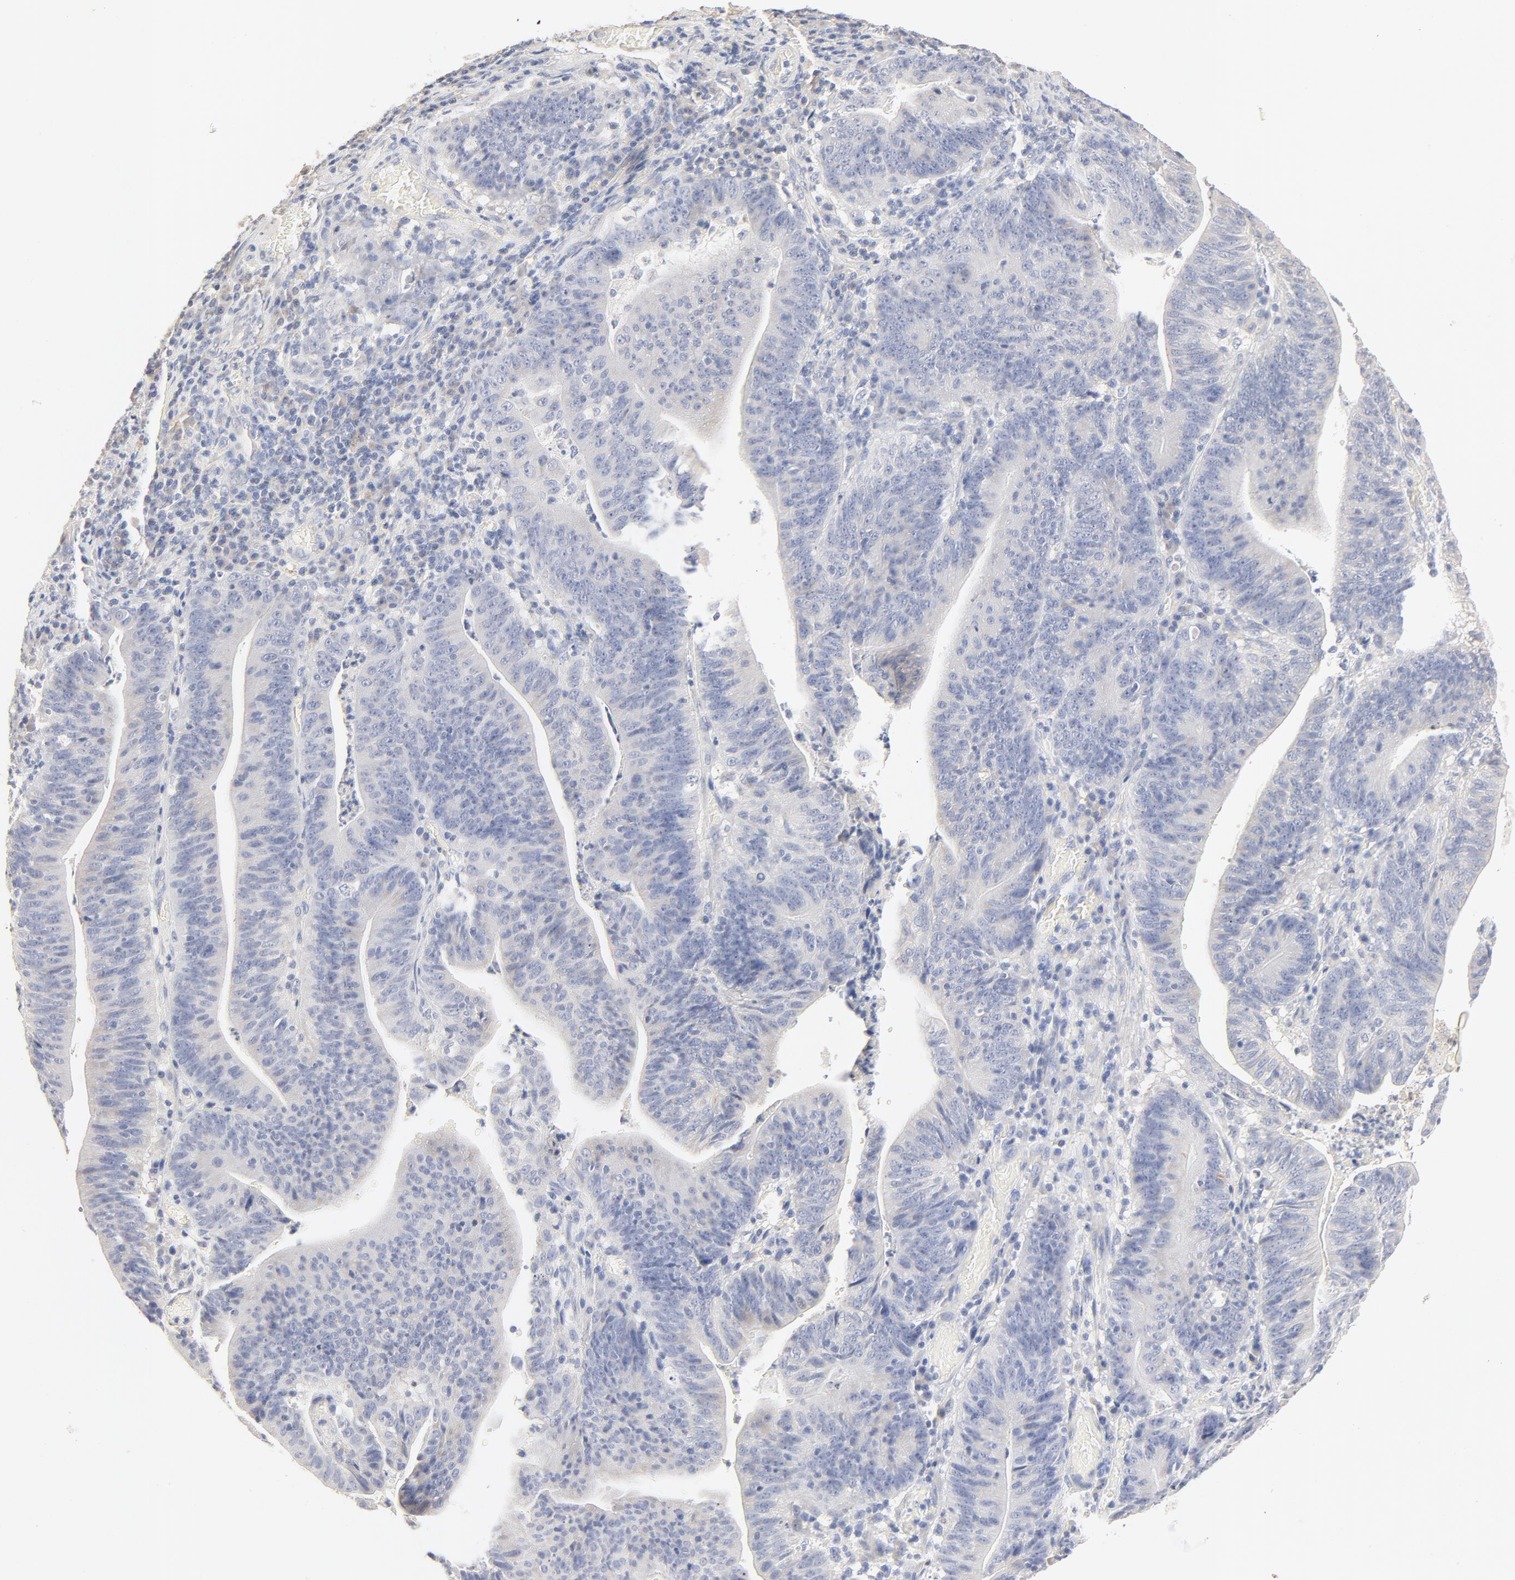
{"staining": {"intensity": "negative", "quantity": "none", "location": "none"}, "tissue": "stomach cancer", "cell_type": "Tumor cells", "image_type": "cancer", "snomed": [{"axis": "morphology", "description": "Adenocarcinoma, NOS"}, {"axis": "topography", "description": "Stomach, lower"}], "caption": "Immunohistochemistry of stomach cancer displays no staining in tumor cells.", "gene": "FCGBP", "patient": {"sex": "female", "age": 86}}